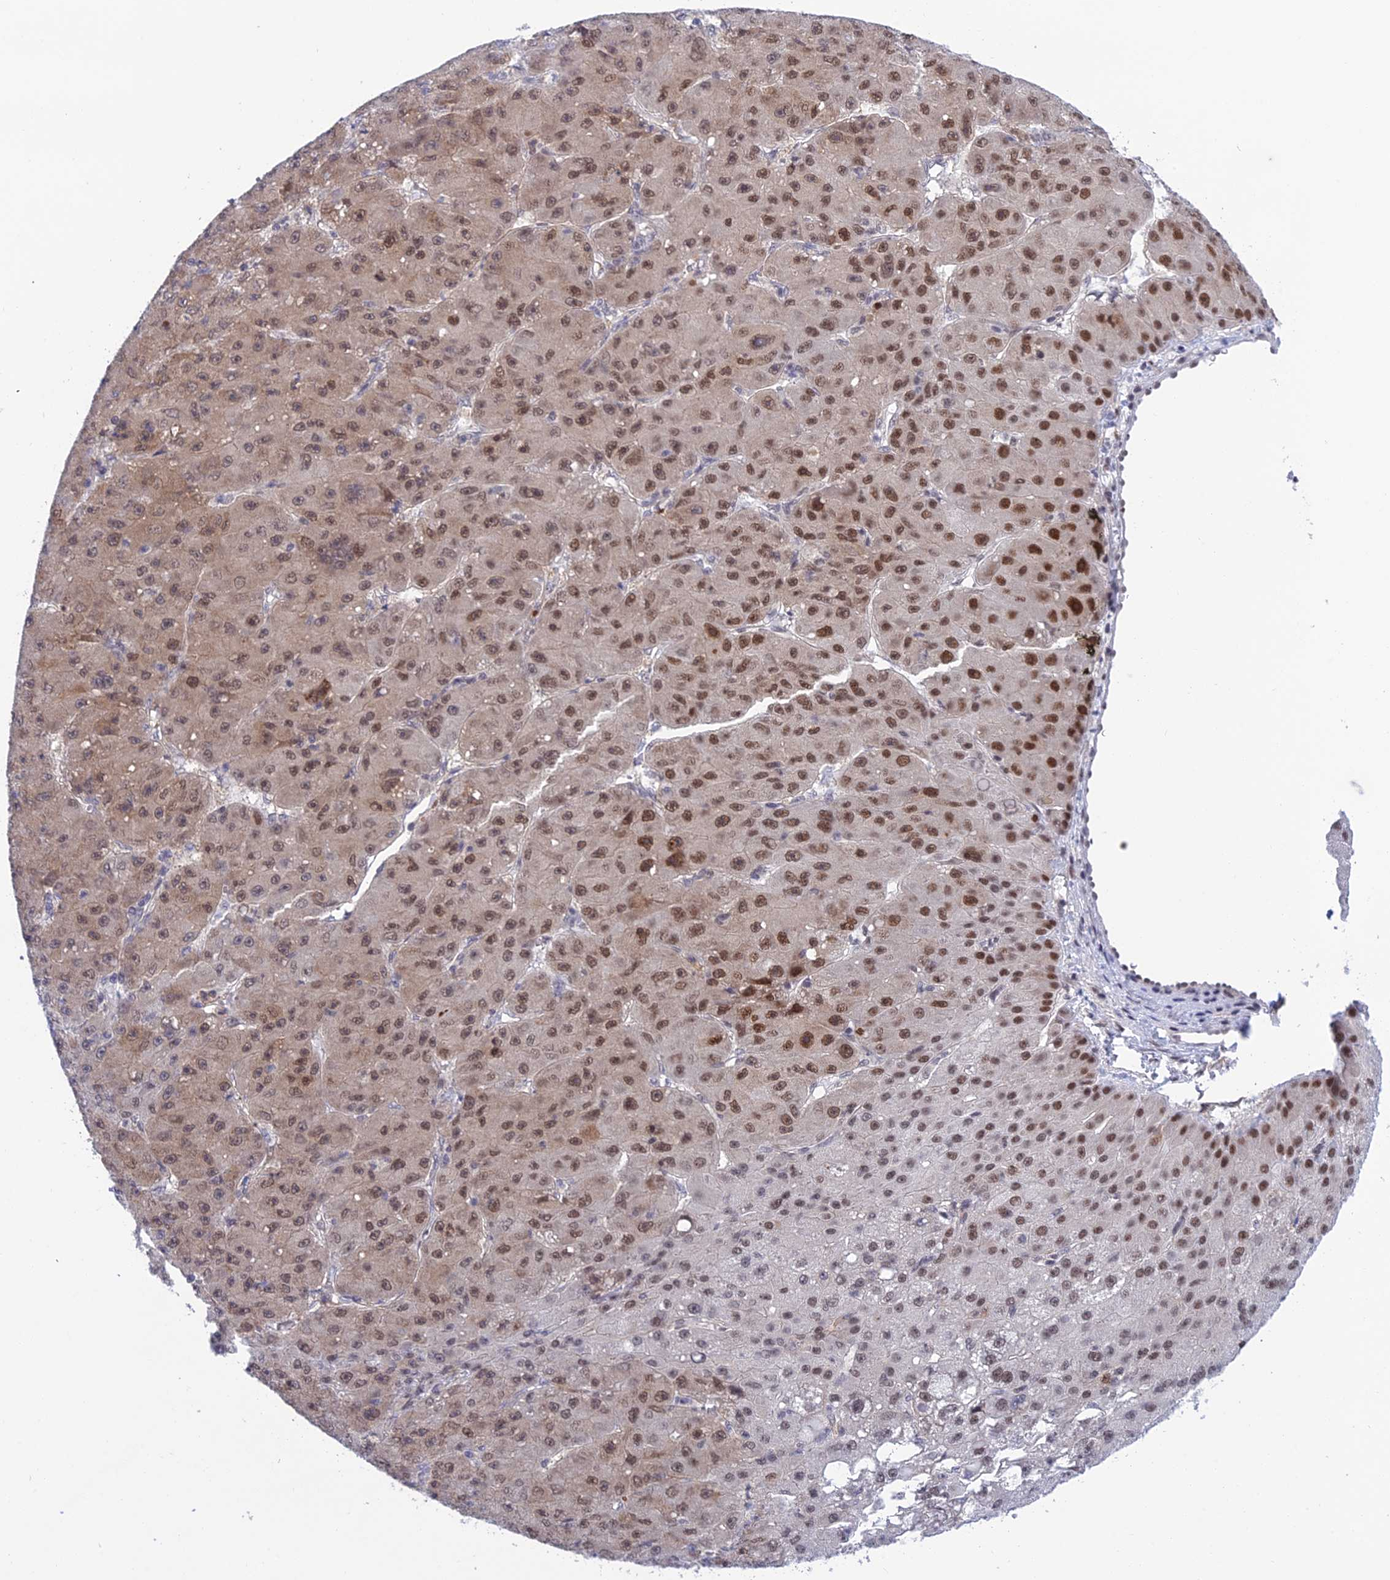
{"staining": {"intensity": "moderate", "quantity": "25%-75%", "location": "cytoplasmic/membranous,nuclear"}, "tissue": "liver cancer", "cell_type": "Tumor cells", "image_type": "cancer", "snomed": [{"axis": "morphology", "description": "Carcinoma, Hepatocellular, NOS"}, {"axis": "topography", "description": "Liver"}], "caption": "High-magnification brightfield microscopy of liver hepatocellular carcinoma stained with DAB (brown) and counterstained with hematoxylin (blue). tumor cells exhibit moderate cytoplasmic/membranous and nuclear expression is appreciated in about25%-75% of cells. (IHC, brightfield microscopy, high magnification).", "gene": "TCEA1", "patient": {"sex": "male", "age": 67}}